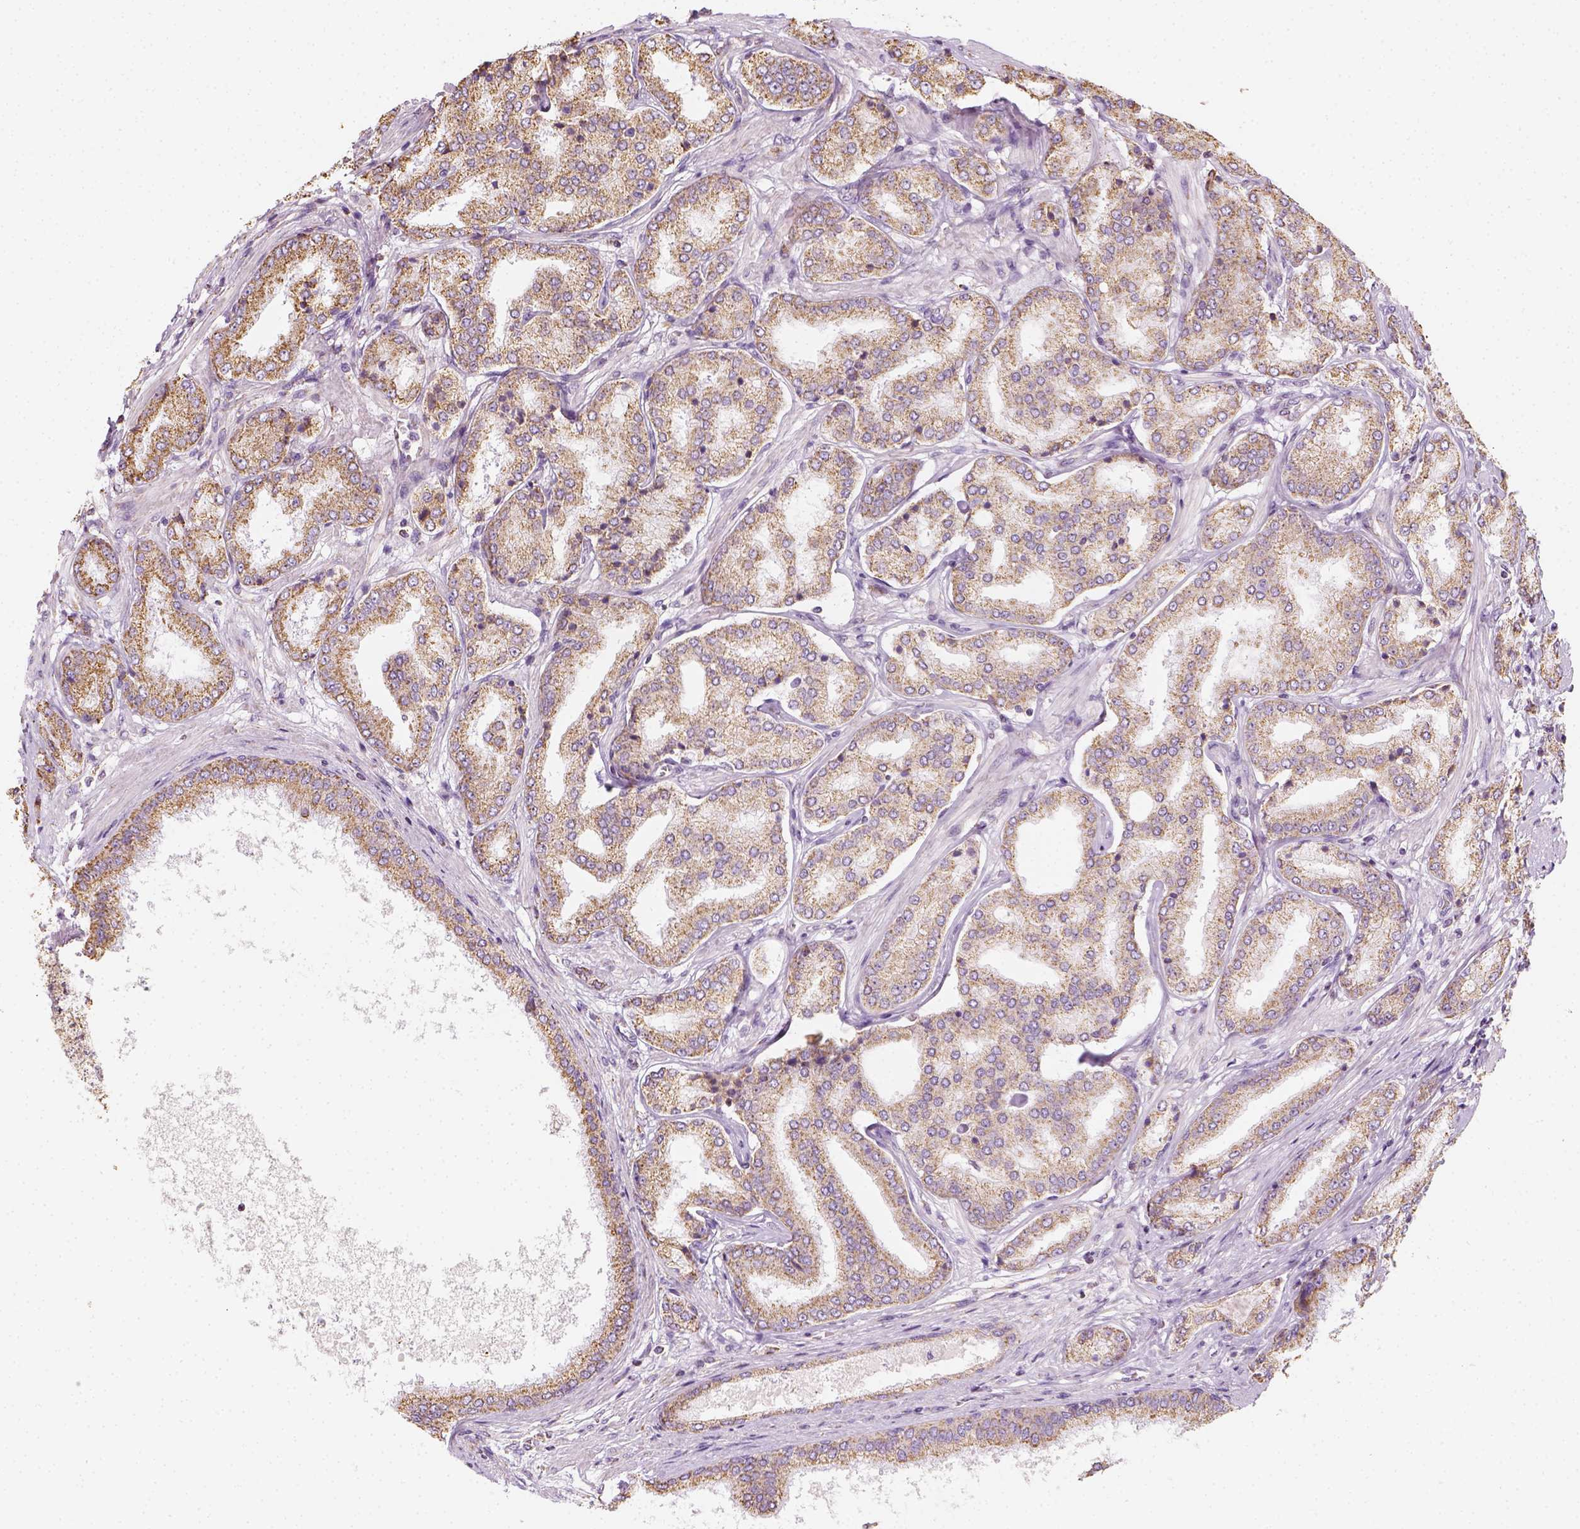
{"staining": {"intensity": "moderate", "quantity": ">75%", "location": "cytoplasmic/membranous"}, "tissue": "prostate cancer", "cell_type": "Tumor cells", "image_type": "cancer", "snomed": [{"axis": "morphology", "description": "Adenocarcinoma, NOS"}, {"axis": "topography", "description": "Prostate"}], "caption": "Human prostate adenocarcinoma stained with a protein marker reveals moderate staining in tumor cells.", "gene": "LCA5", "patient": {"sex": "male", "age": 63}}